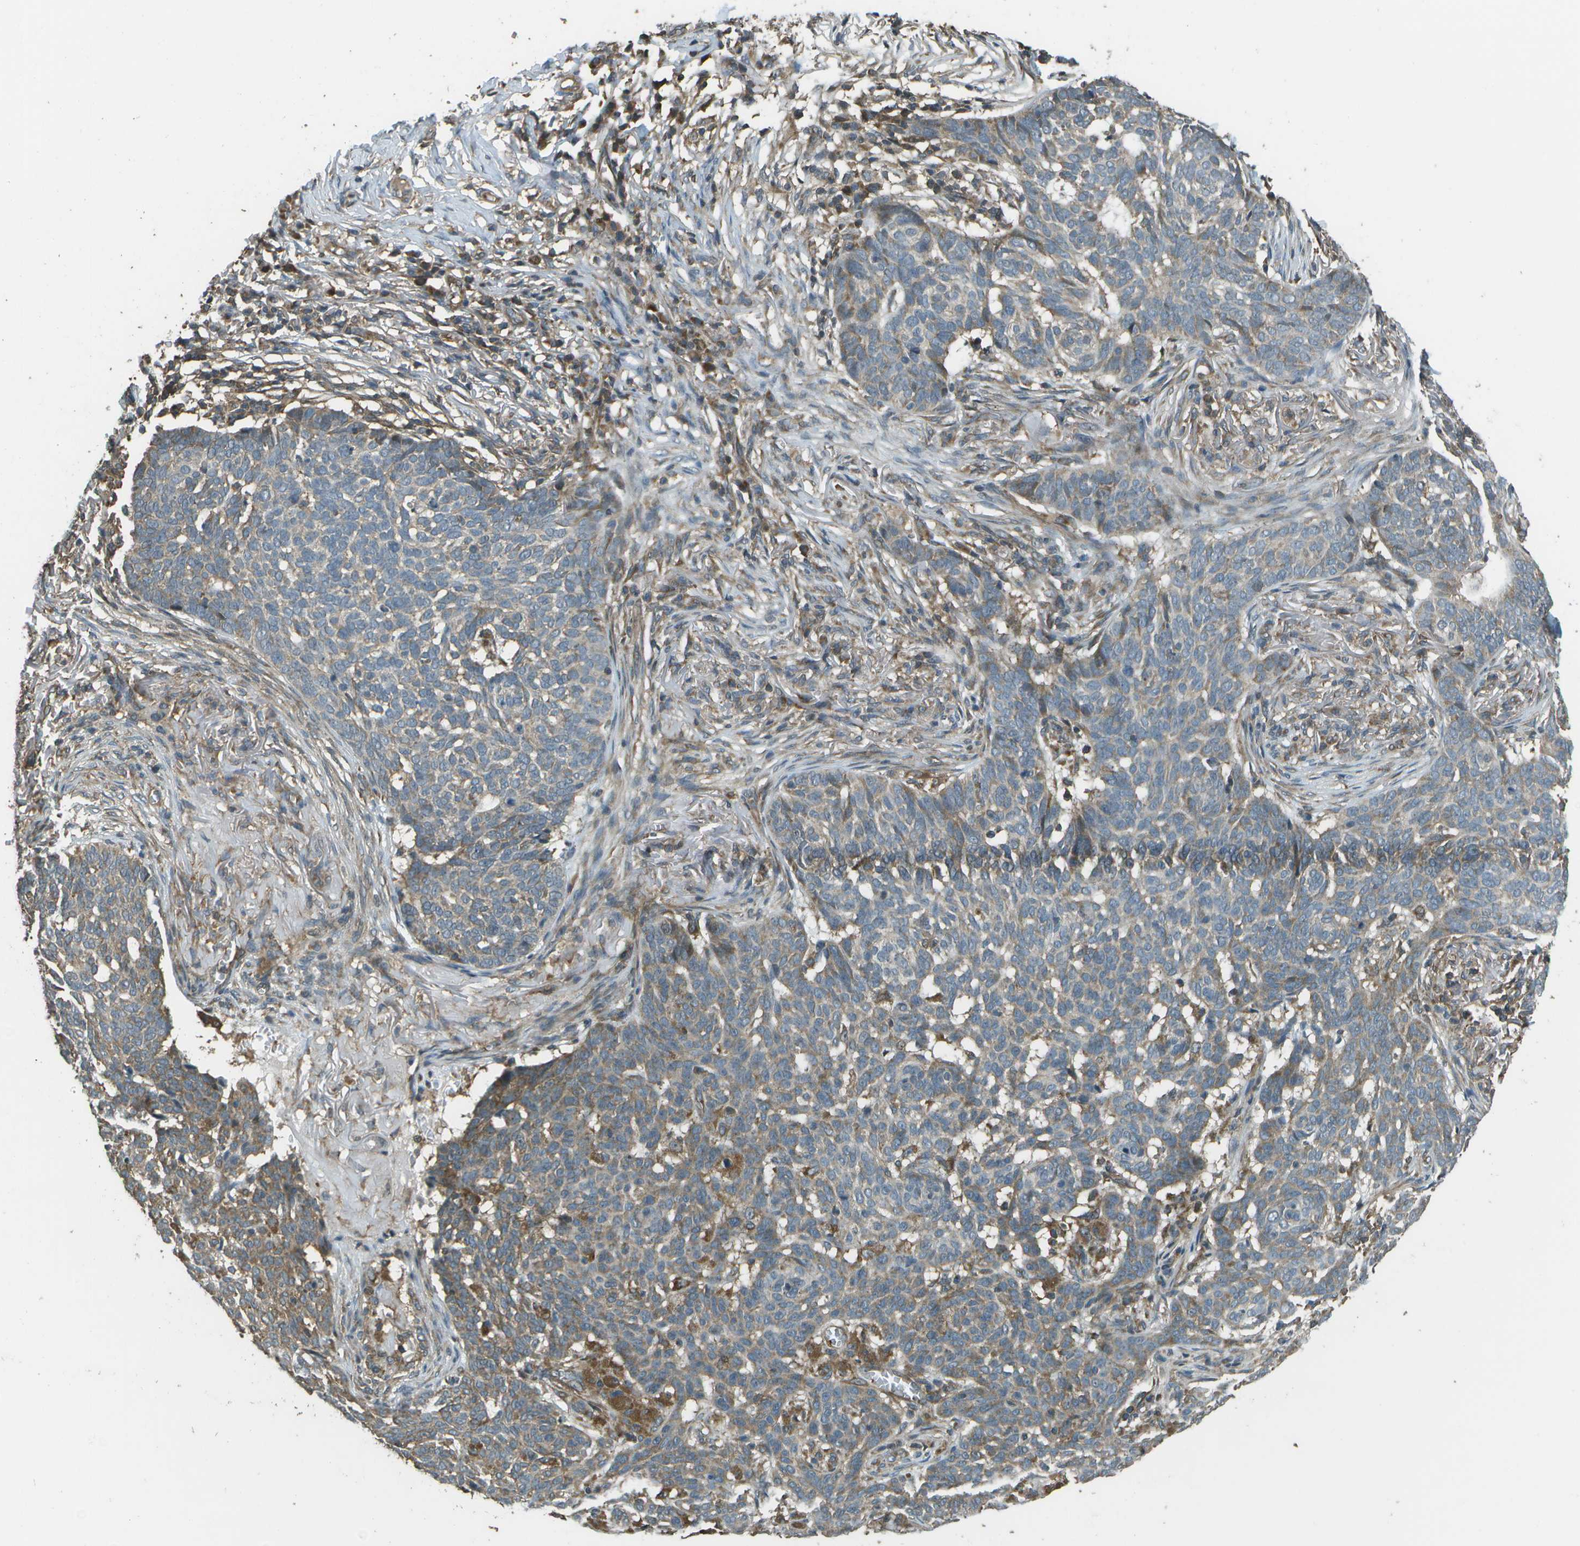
{"staining": {"intensity": "moderate", "quantity": "25%-75%", "location": "cytoplasmic/membranous"}, "tissue": "skin cancer", "cell_type": "Tumor cells", "image_type": "cancer", "snomed": [{"axis": "morphology", "description": "Basal cell carcinoma"}, {"axis": "topography", "description": "Skin"}], "caption": "DAB immunohistochemical staining of skin cancer (basal cell carcinoma) reveals moderate cytoplasmic/membranous protein positivity in about 25%-75% of tumor cells.", "gene": "PLPBP", "patient": {"sex": "male", "age": 85}}